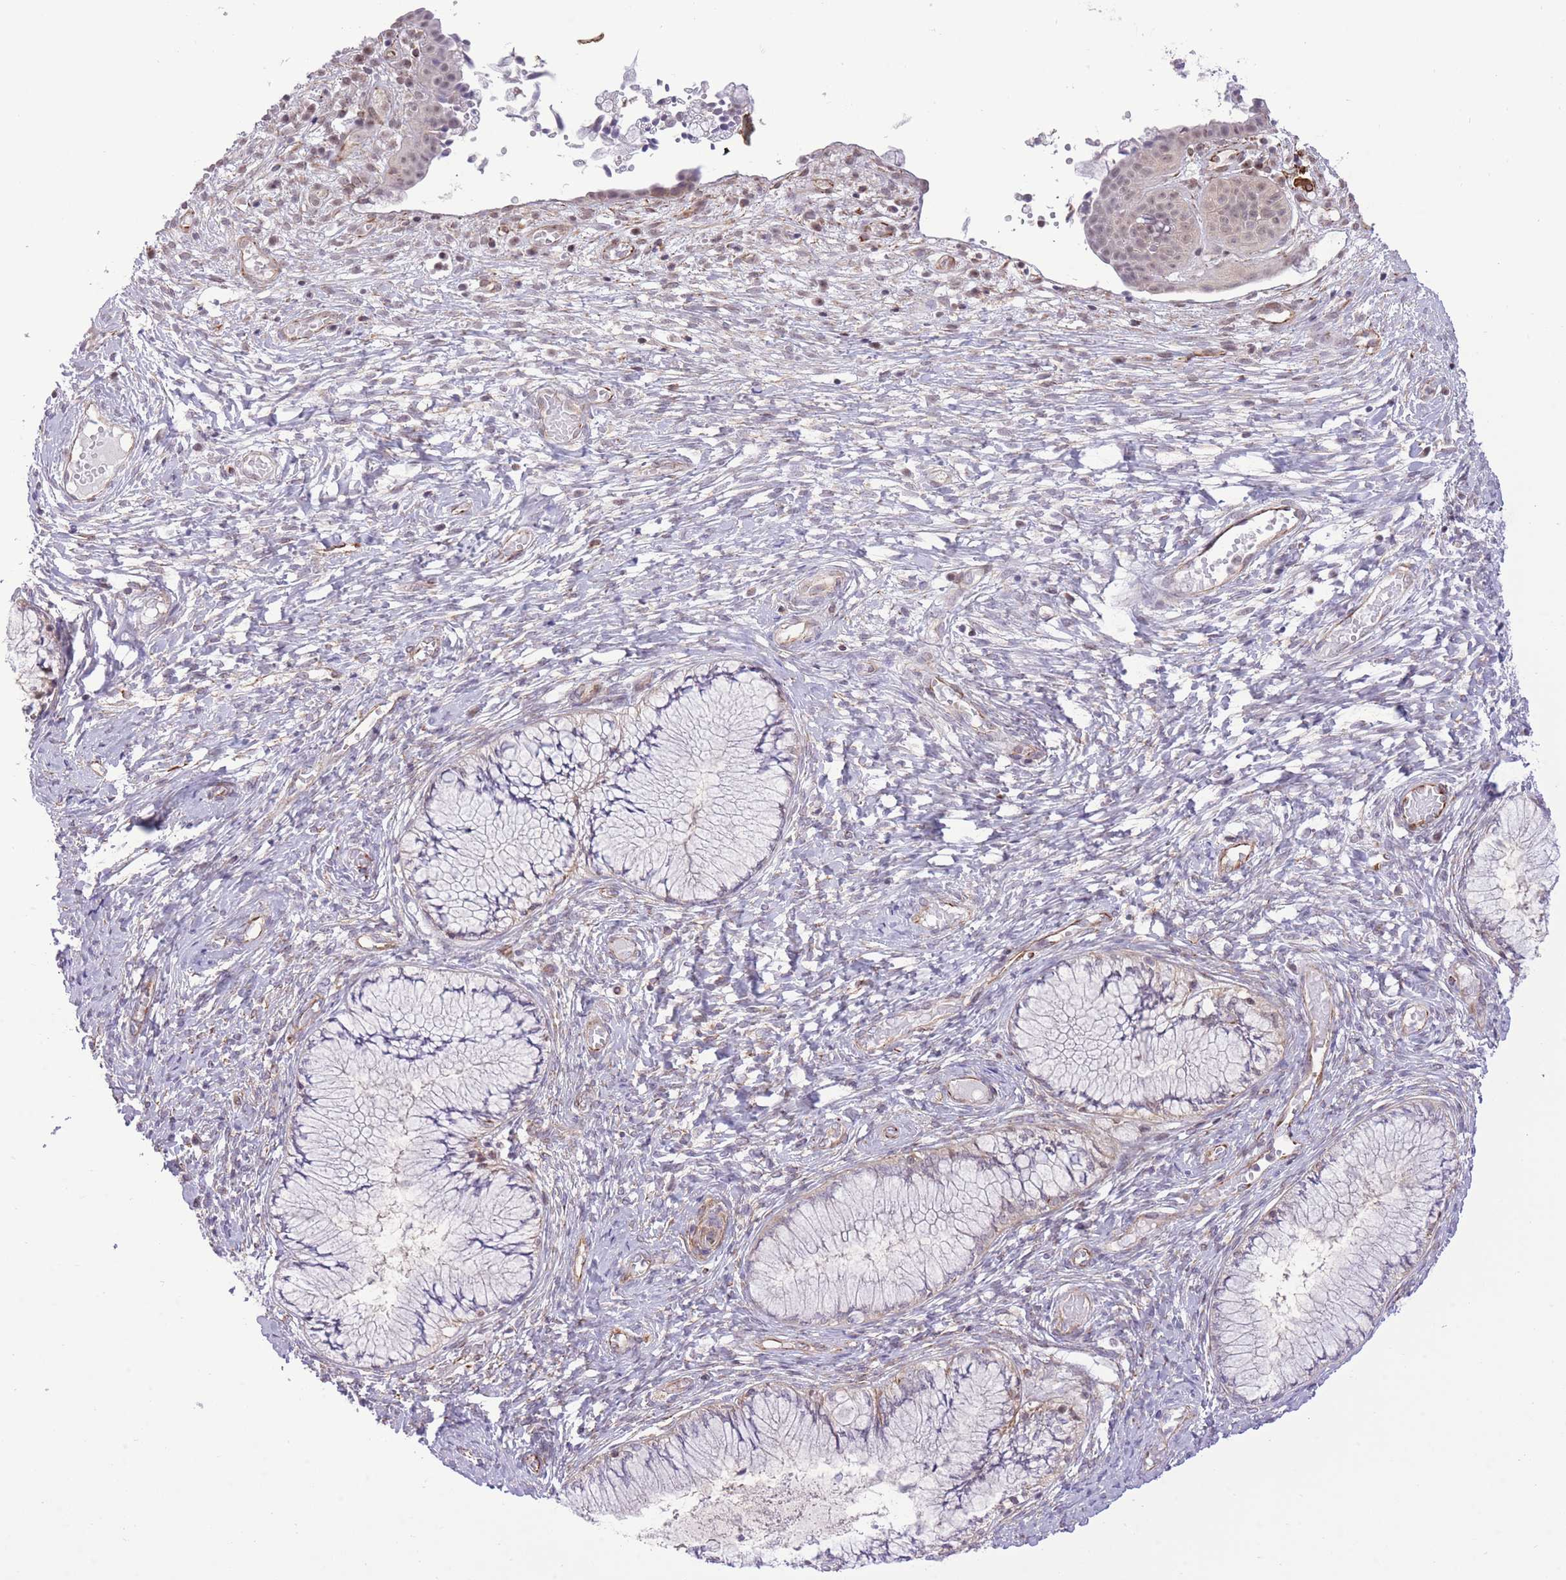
{"staining": {"intensity": "negative", "quantity": "none", "location": "none"}, "tissue": "cervix", "cell_type": "Glandular cells", "image_type": "normal", "snomed": [{"axis": "morphology", "description": "Normal tissue, NOS"}, {"axis": "topography", "description": "Cervix"}], "caption": "Immunohistochemistry (IHC) image of normal human cervix stained for a protein (brown), which demonstrates no expression in glandular cells.", "gene": "ELL", "patient": {"sex": "female", "age": 42}}